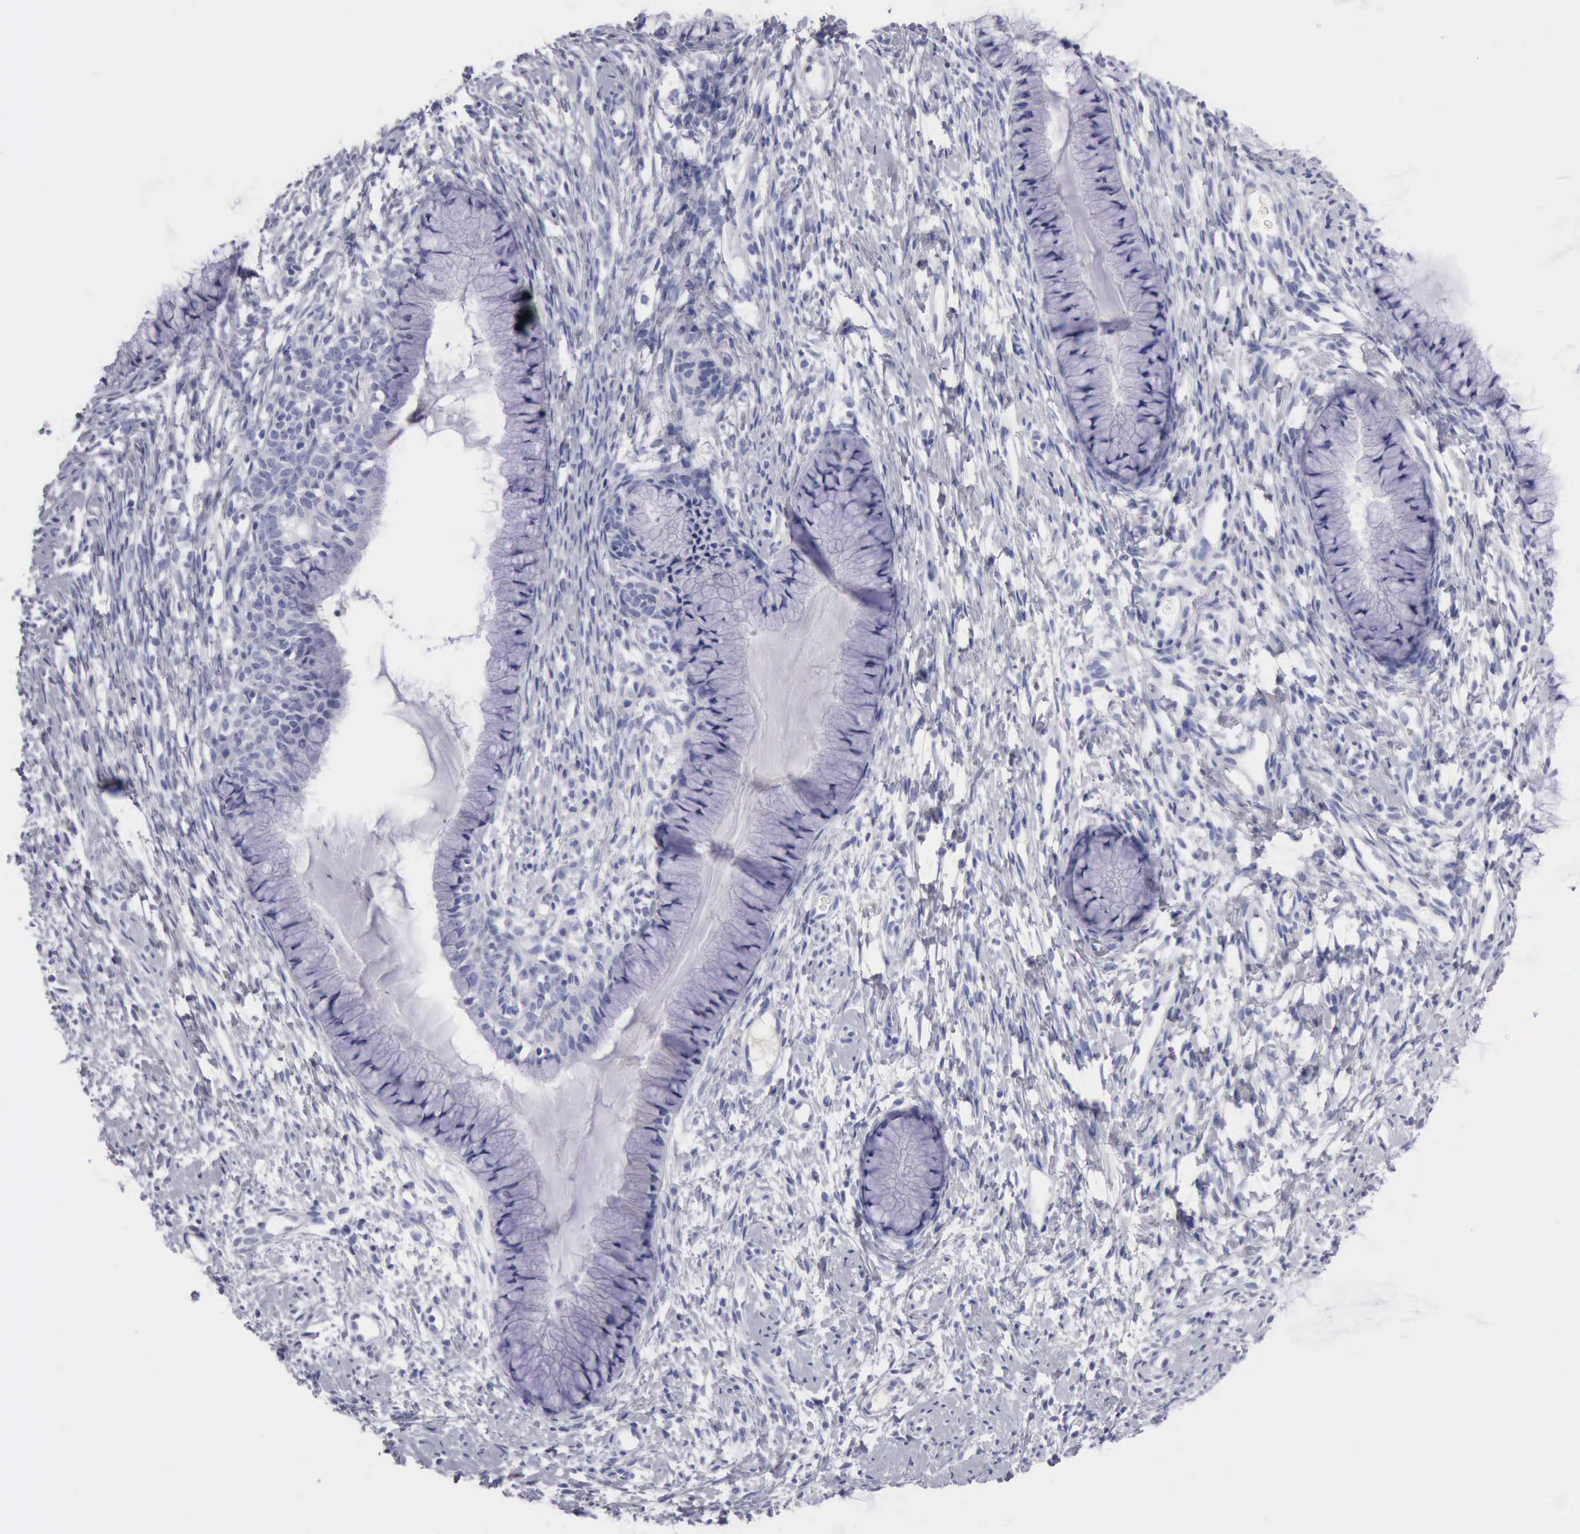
{"staining": {"intensity": "negative", "quantity": "none", "location": "none"}, "tissue": "cervix", "cell_type": "Glandular cells", "image_type": "normal", "snomed": [{"axis": "morphology", "description": "Normal tissue, NOS"}, {"axis": "topography", "description": "Cervix"}], "caption": "Immunohistochemistry image of normal cervix: human cervix stained with DAB displays no significant protein expression in glandular cells.", "gene": "CYP19A1", "patient": {"sex": "female", "age": 82}}